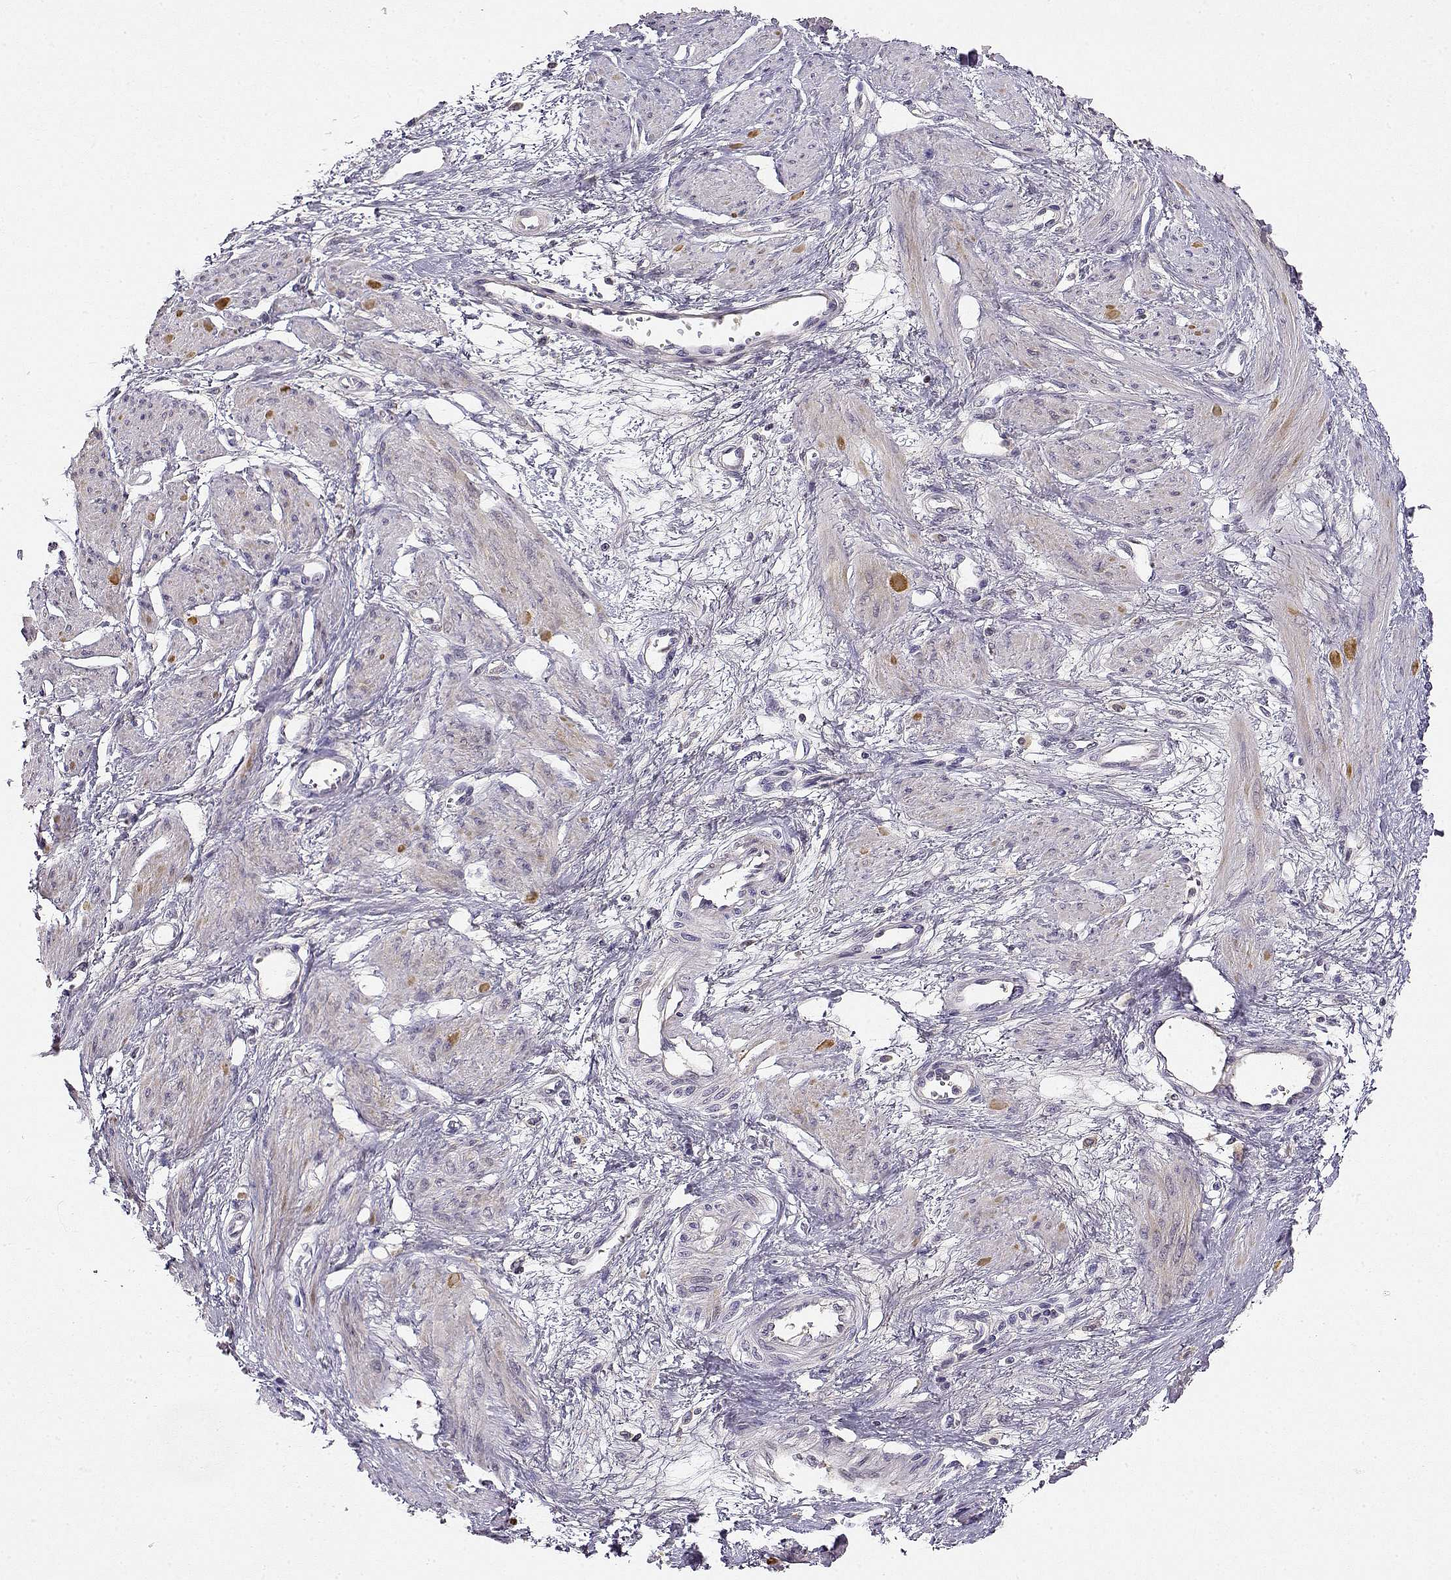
{"staining": {"intensity": "negative", "quantity": "none", "location": "none"}, "tissue": "smooth muscle", "cell_type": "Smooth muscle cells", "image_type": "normal", "snomed": [{"axis": "morphology", "description": "Normal tissue, NOS"}, {"axis": "topography", "description": "Smooth muscle"}, {"axis": "topography", "description": "Uterus"}], "caption": "Micrograph shows no protein positivity in smooth muscle cells of normal smooth muscle.", "gene": "TACR1", "patient": {"sex": "female", "age": 39}}